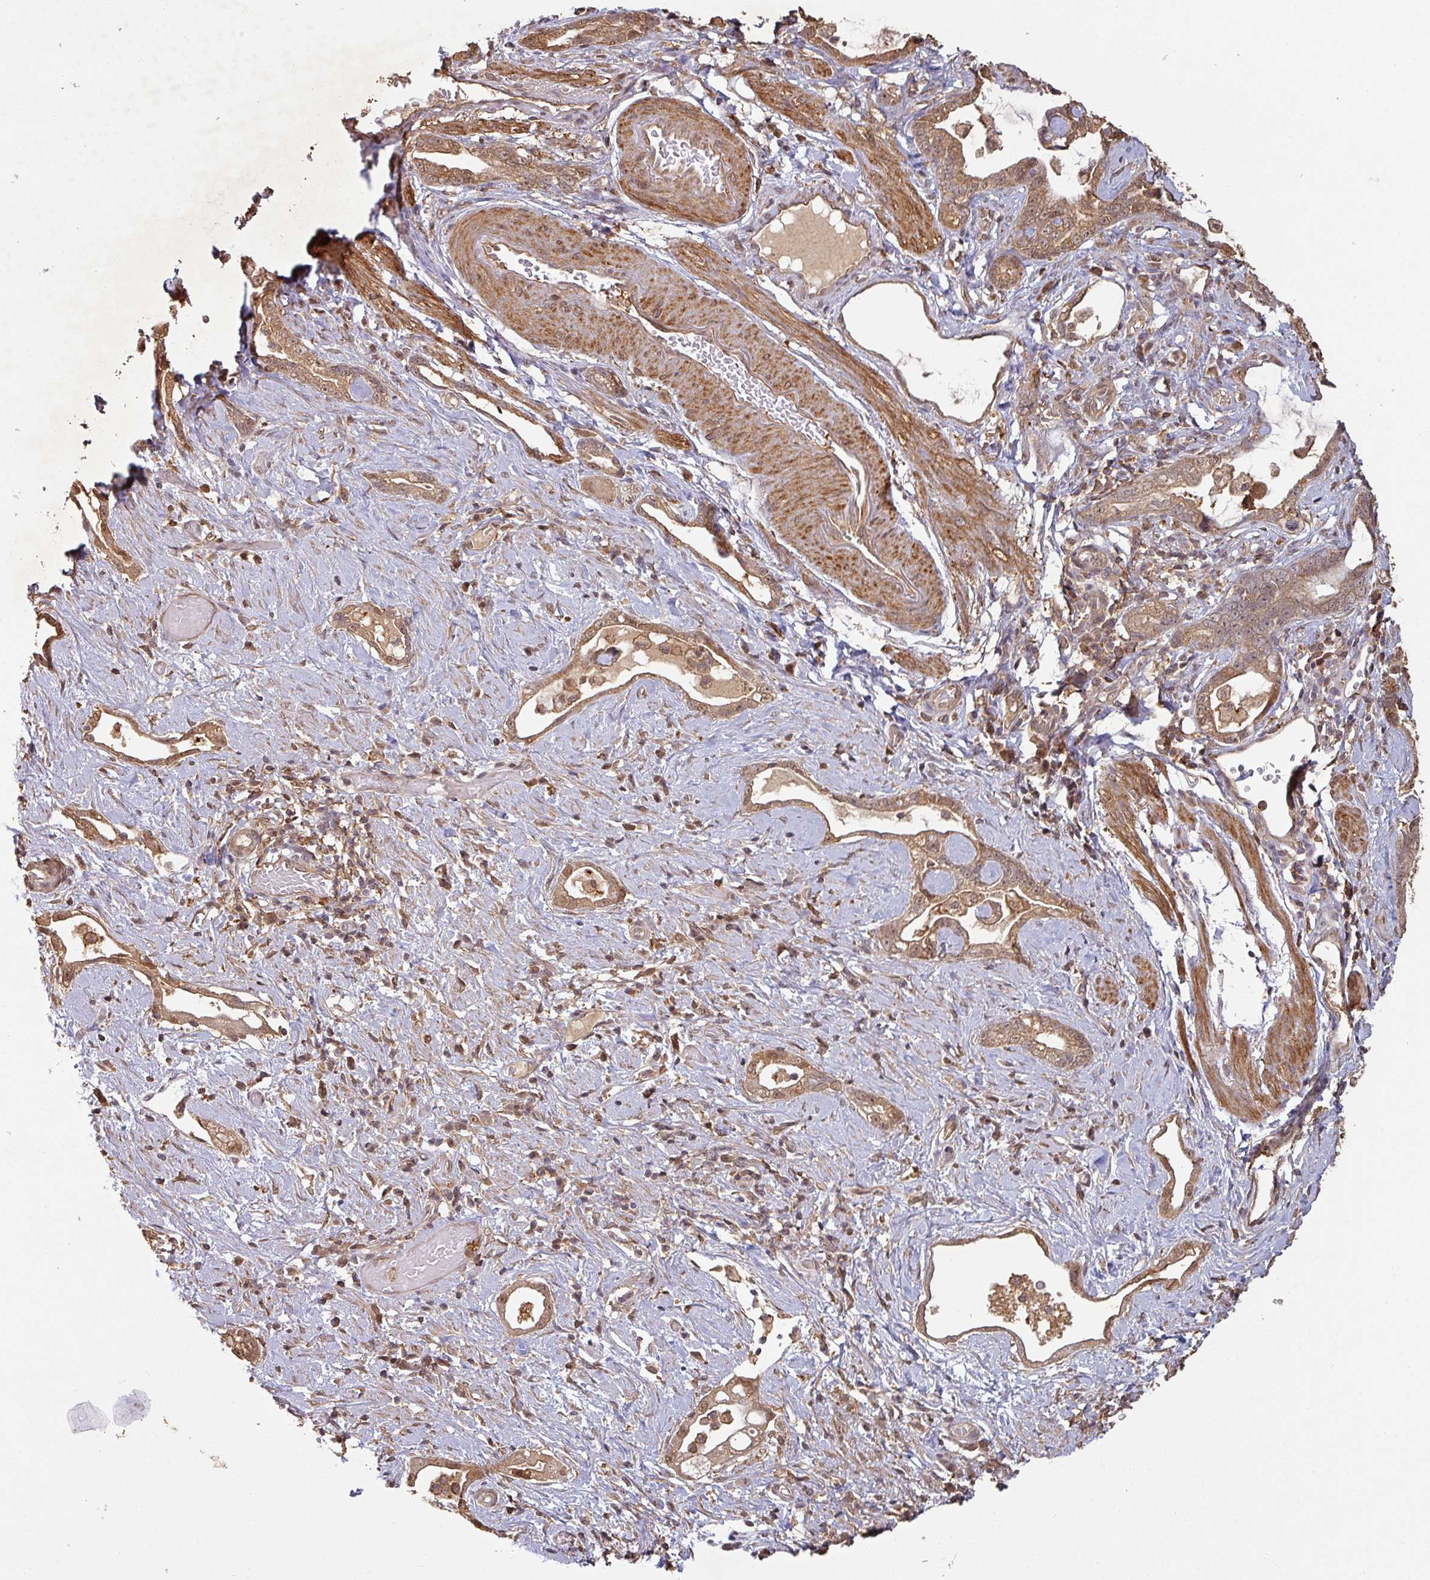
{"staining": {"intensity": "moderate", "quantity": ">75%", "location": "cytoplasmic/membranous,nuclear"}, "tissue": "stomach cancer", "cell_type": "Tumor cells", "image_type": "cancer", "snomed": [{"axis": "morphology", "description": "Adenocarcinoma, NOS"}, {"axis": "topography", "description": "Stomach"}], "caption": "Stomach cancer (adenocarcinoma) stained for a protein exhibits moderate cytoplasmic/membranous and nuclear positivity in tumor cells. The protein is shown in brown color, while the nuclei are stained blue.", "gene": "ZNF322", "patient": {"sex": "male", "age": 55}}